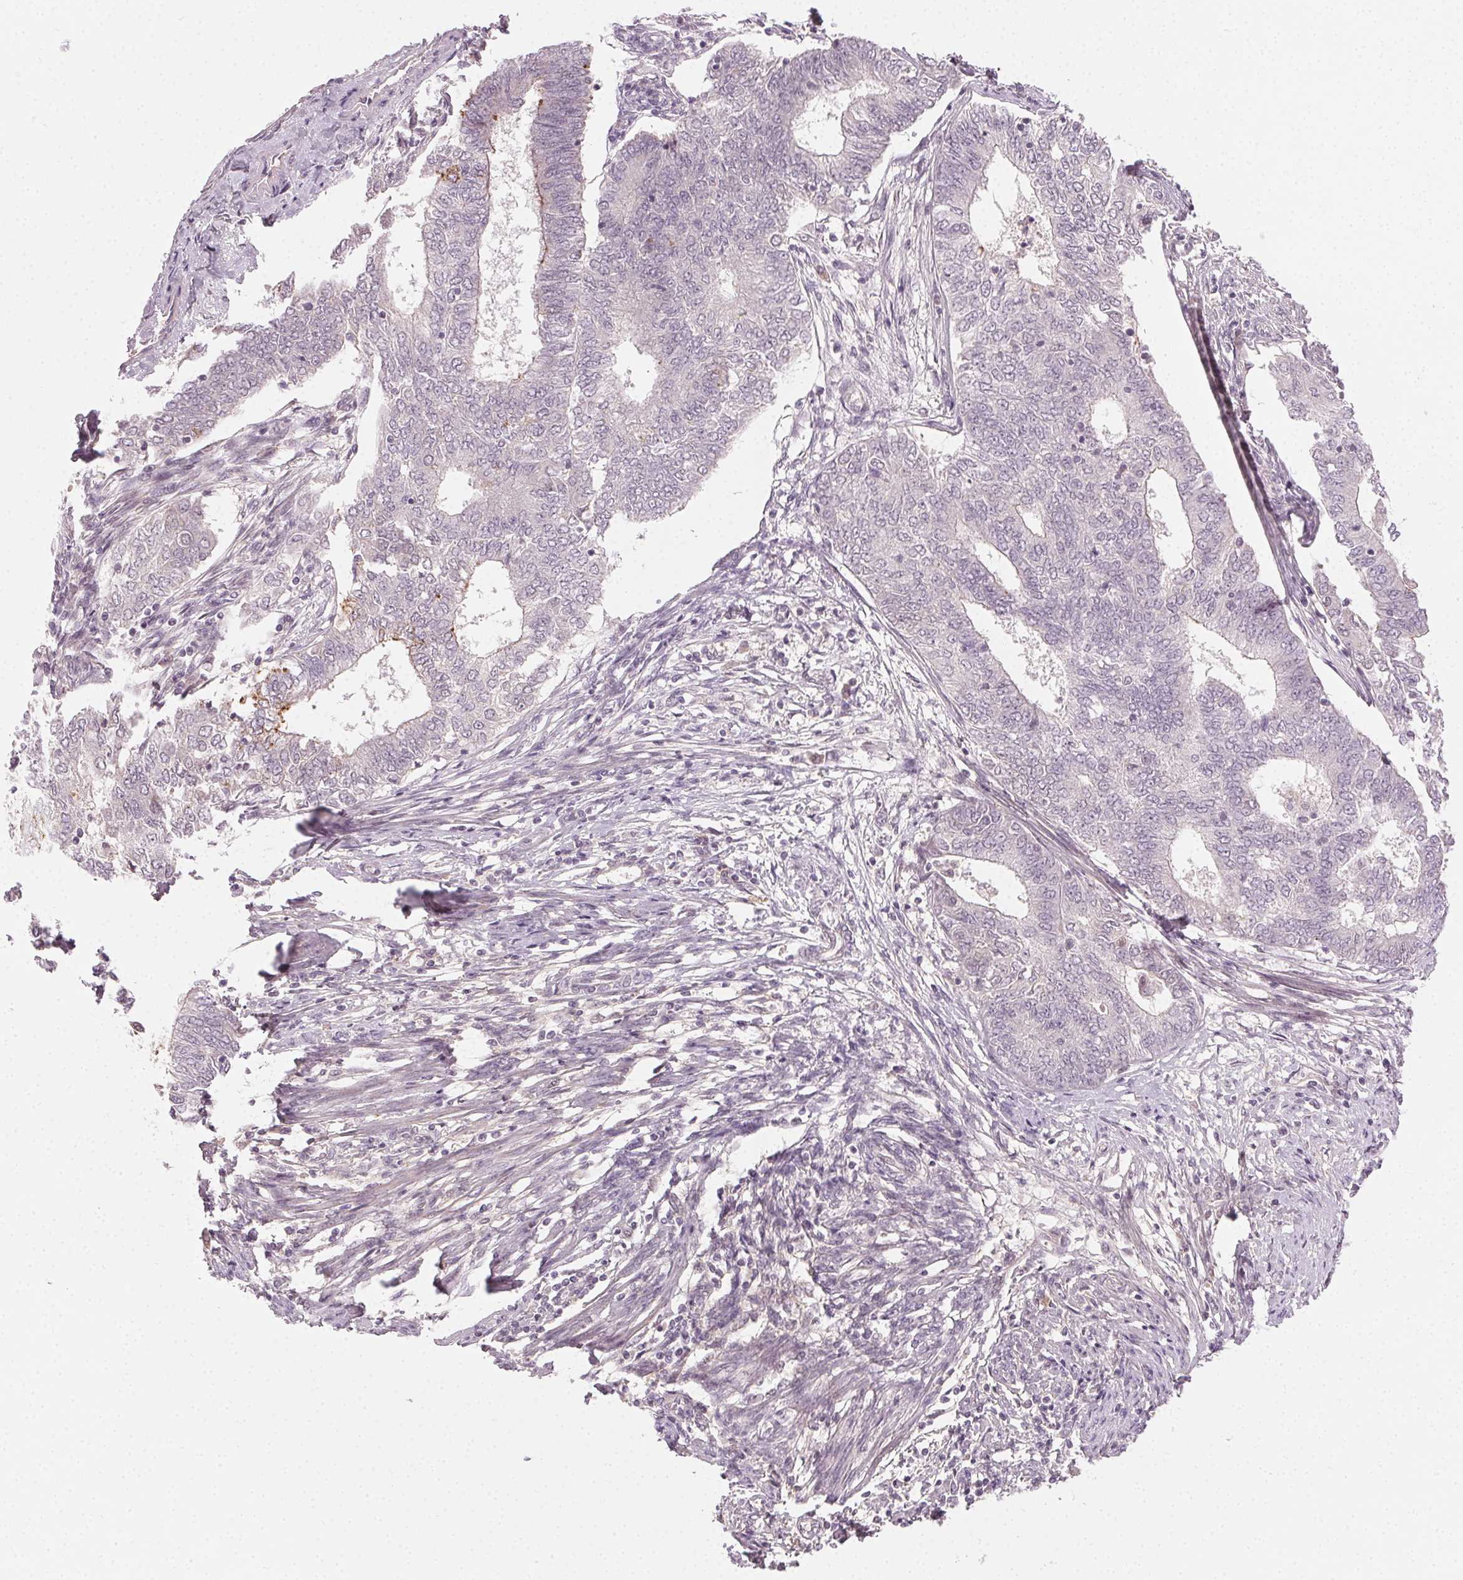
{"staining": {"intensity": "negative", "quantity": "none", "location": "none"}, "tissue": "endometrial cancer", "cell_type": "Tumor cells", "image_type": "cancer", "snomed": [{"axis": "morphology", "description": "Adenocarcinoma, NOS"}, {"axis": "topography", "description": "Endometrium"}], "caption": "Immunohistochemistry (IHC) histopathology image of neoplastic tissue: endometrial adenocarcinoma stained with DAB demonstrates no significant protein expression in tumor cells.", "gene": "TUB", "patient": {"sex": "female", "age": 62}}